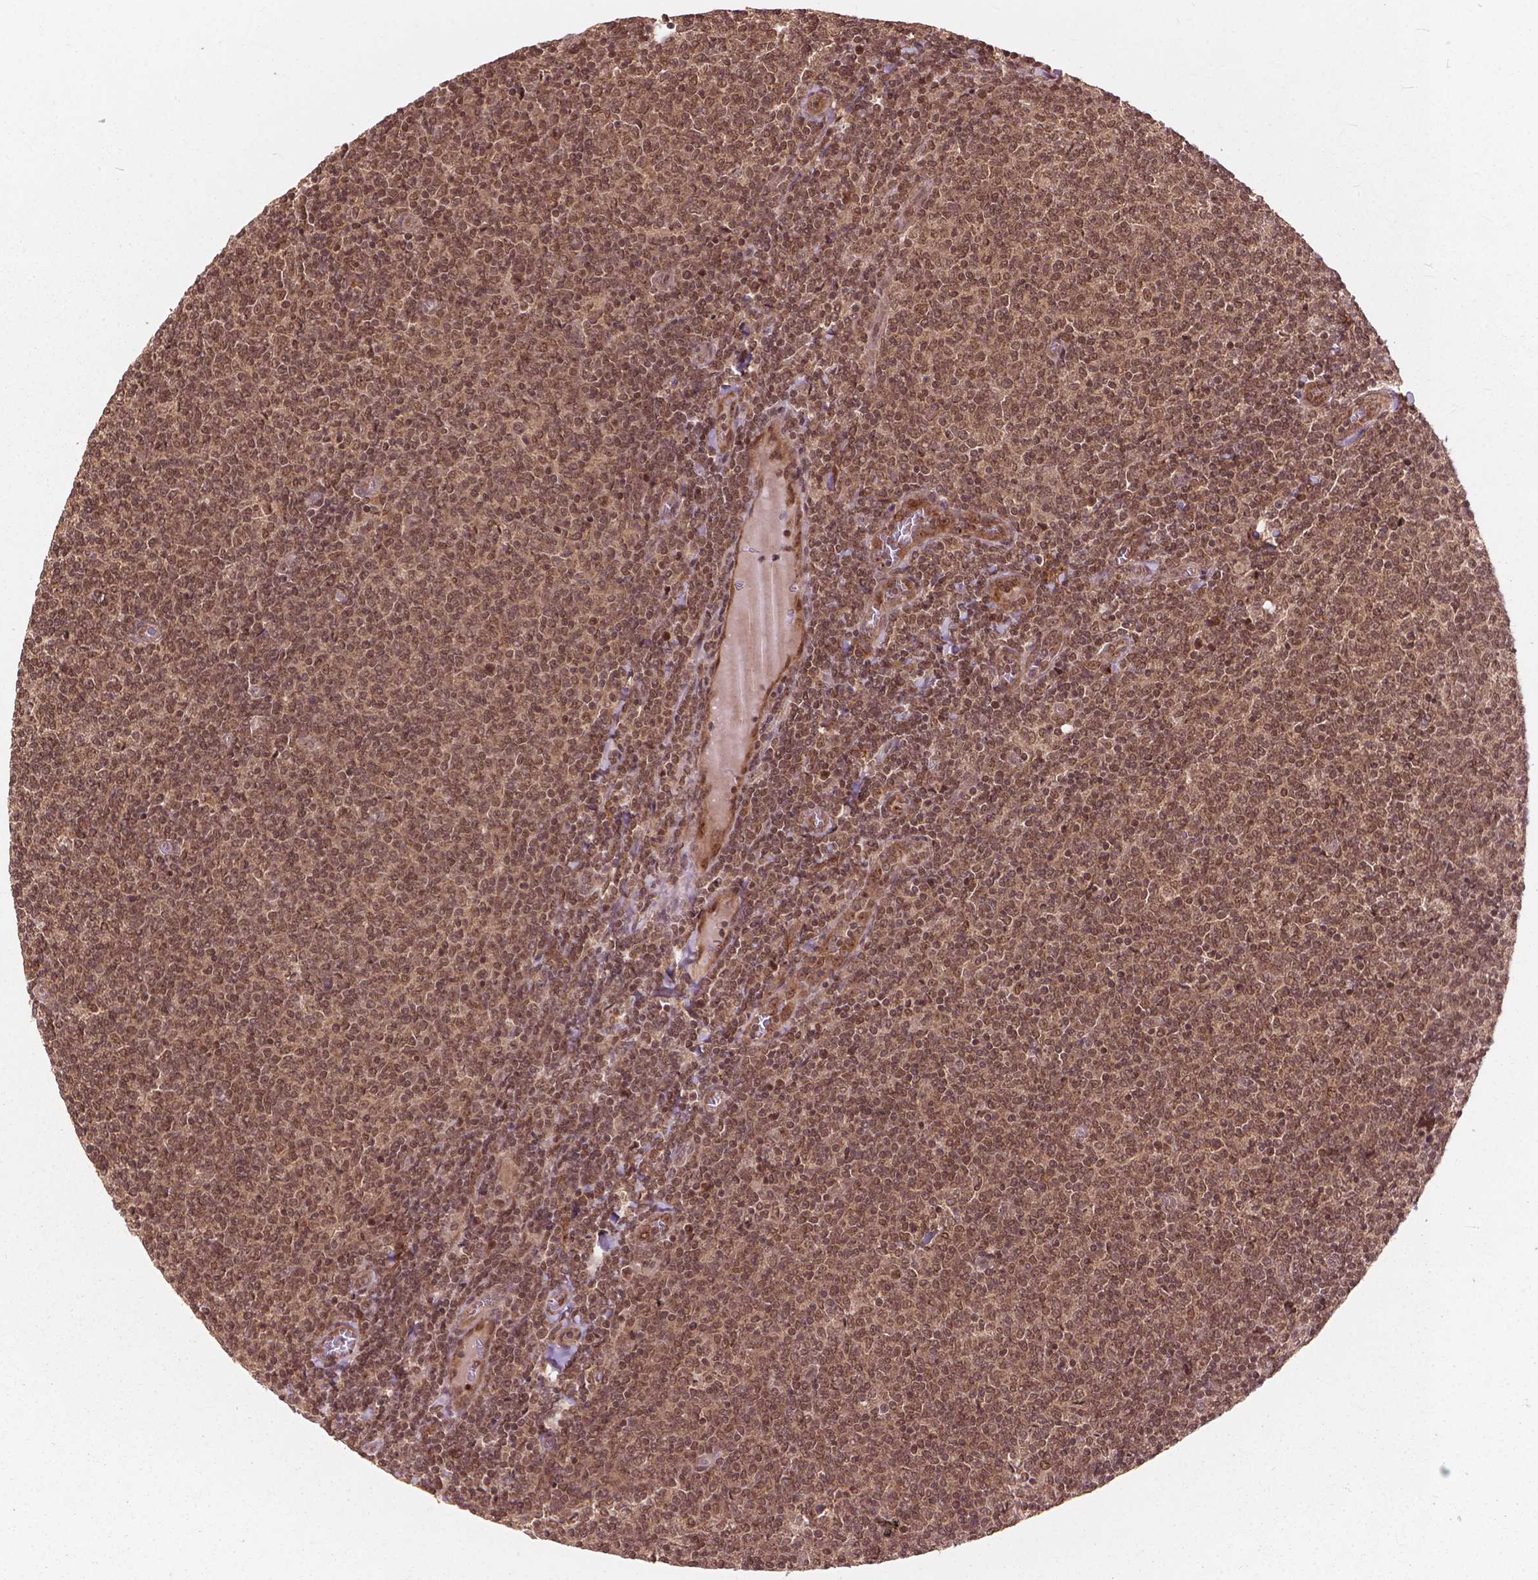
{"staining": {"intensity": "moderate", "quantity": ">75%", "location": "cytoplasmic/membranous,nuclear"}, "tissue": "lymphoma", "cell_type": "Tumor cells", "image_type": "cancer", "snomed": [{"axis": "morphology", "description": "Malignant lymphoma, non-Hodgkin's type, Low grade"}, {"axis": "topography", "description": "Lymph node"}], "caption": "A medium amount of moderate cytoplasmic/membranous and nuclear staining is identified in about >75% of tumor cells in lymphoma tissue. (Stains: DAB in brown, nuclei in blue, Microscopy: brightfield microscopy at high magnification).", "gene": "SSU72", "patient": {"sex": "male", "age": 52}}